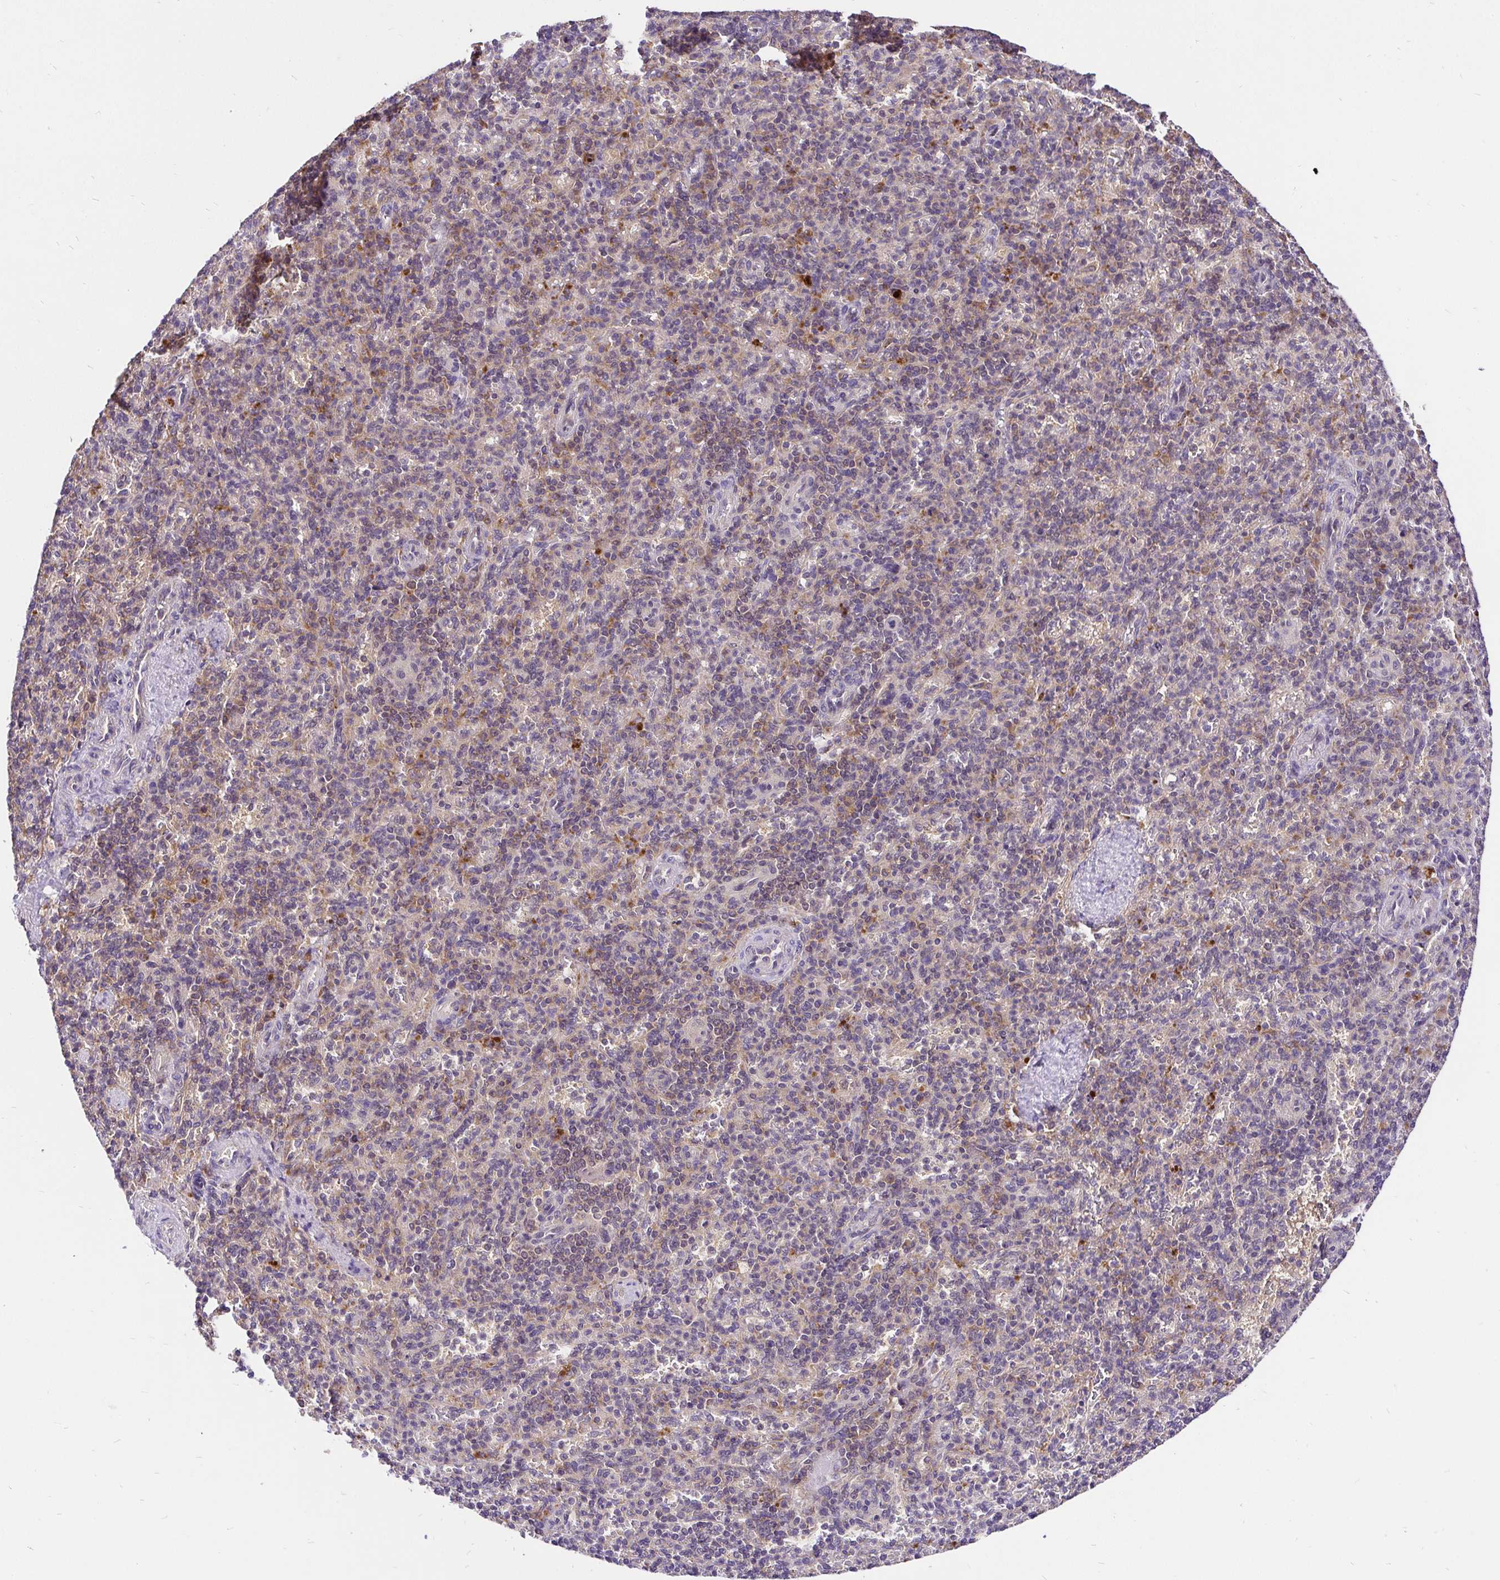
{"staining": {"intensity": "weak", "quantity": "<25%", "location": "nuclear"}, "tissue": "spleen", "cell_type": "Cells in red pulp", "image_type": "normal", "snomed": [{"axis": "morphology", "description": "Normal tissue, NOS"}, {"axis": "topography", "description": "Spleen"}], "caption": "An immunohistochemistry (IHC) micrograph of benign spleen is shown. There is no staining in cells in red pulp of spleen.", "gene": "UBE2M", "patient": {"sex": "female", "age": 74}}